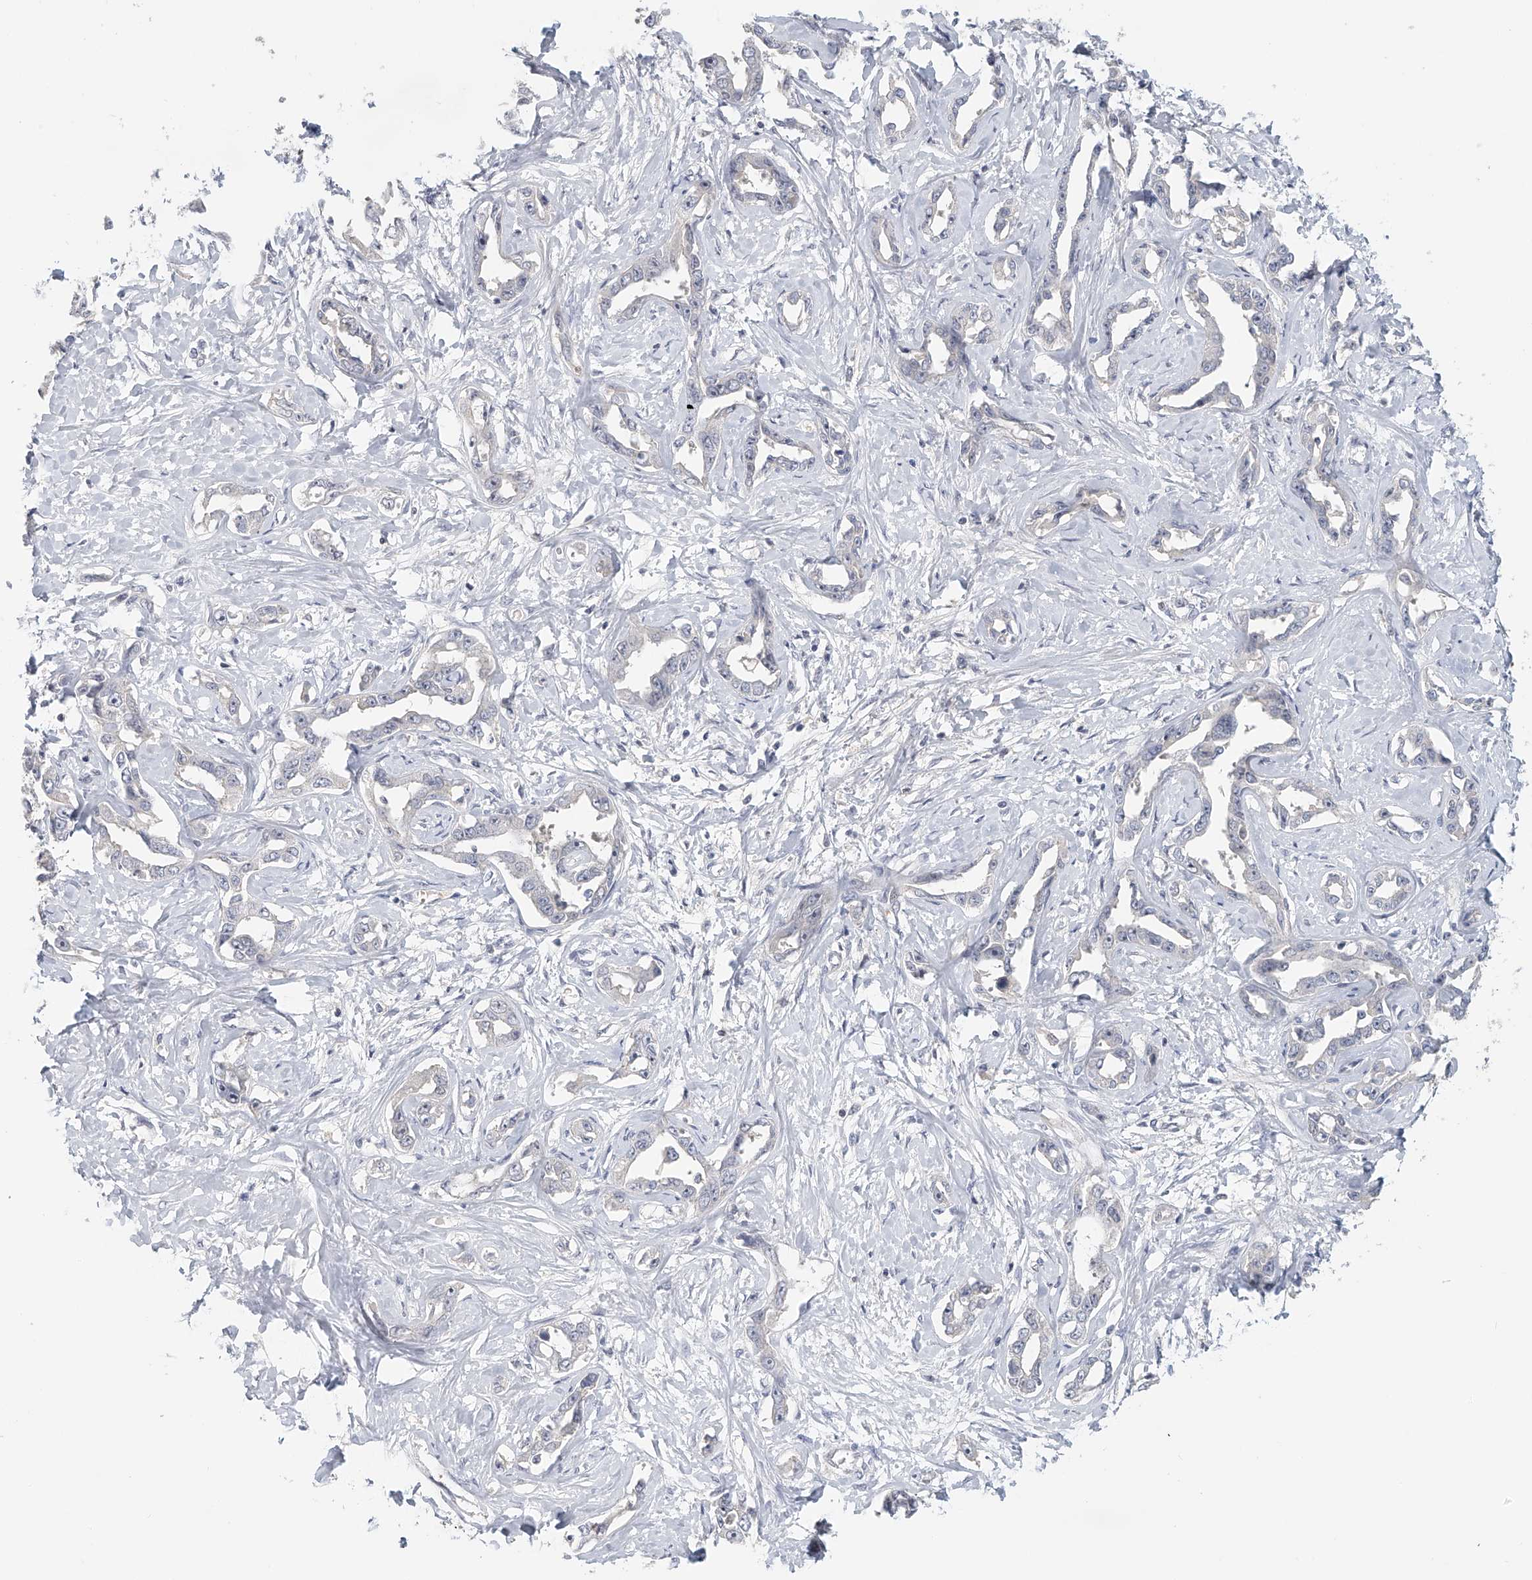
{"staining": {"intensity": "negative", "quantity": "none", "location": "none"}, "tissue": "liver cancer", "cell_type": "Tumor cells", "image_type": "cancer", "snomed": [{"axis": "morphology", "description": "Cholangiocarcinoma"}, {"axis": "topography", "description": "Liver"}], "caption": "IHC image of liver cancer stained for a protein (brown), which reveals no expression in tumor cells. (Immunohistochemistry (ihc), brightfield microscopy, high magnification).", "gene": "DDX43", "patient": {"sex": "male", "age": 59}}